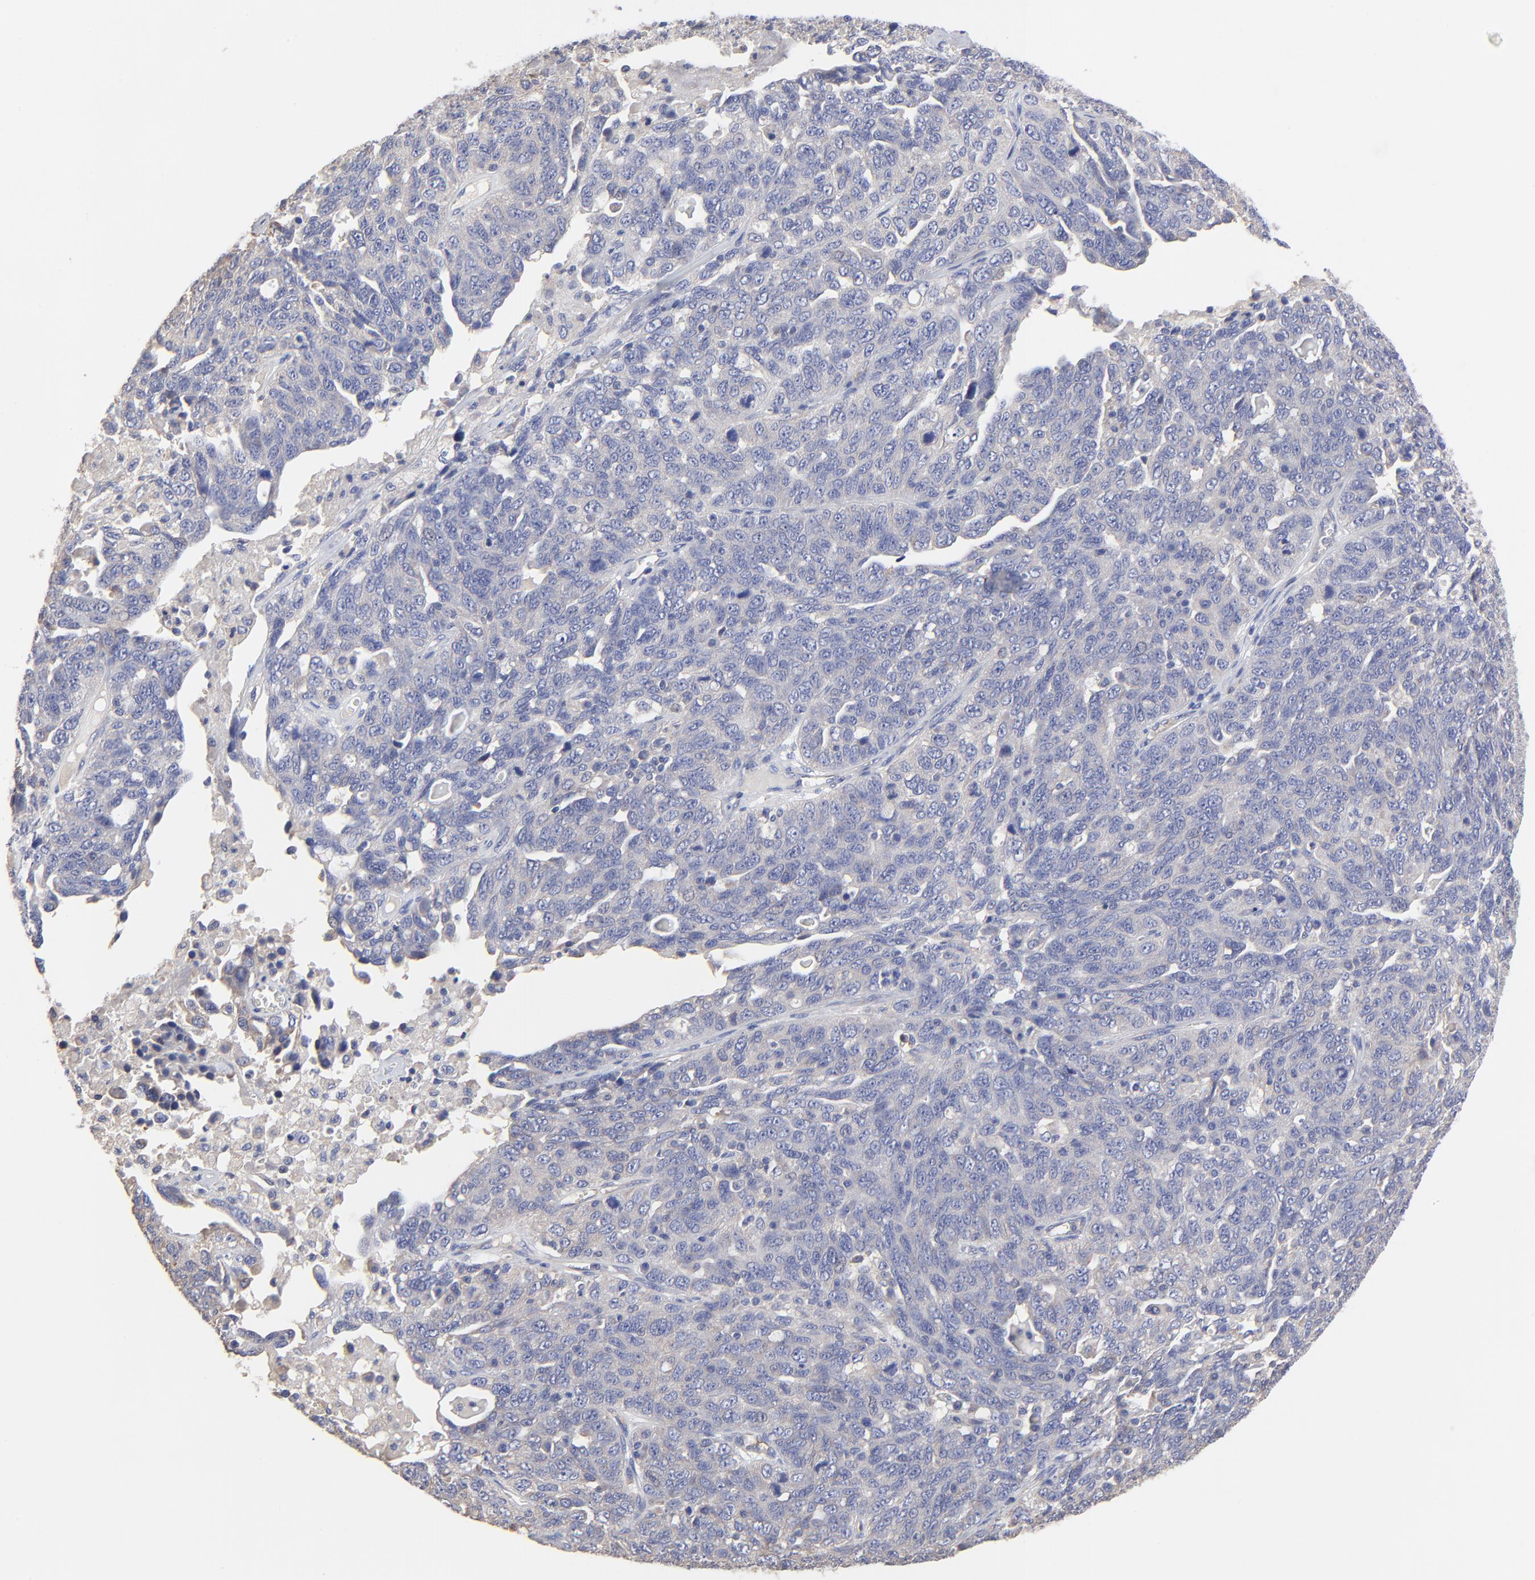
{"staining": {"intensity": "negative", "quantity": "none", "location": "none"}, "tissue": "ovarian cancer", "cell_type": "Tumor cells", "image_type": "cancer", "snomed": [{"axis": "morphology", "description": "Cystadenocarcinoma, serous, NOS"}, {"axis": "topography", "description": "Ovary"}], "caption": "Human serous cystadenocarcinoma (ovarian) stained for a protein using immunohistochemistry demonstrates no positivity in tumor cells.", "gene": "SULF2", "patient": {"sex": "female", "age": 71}}